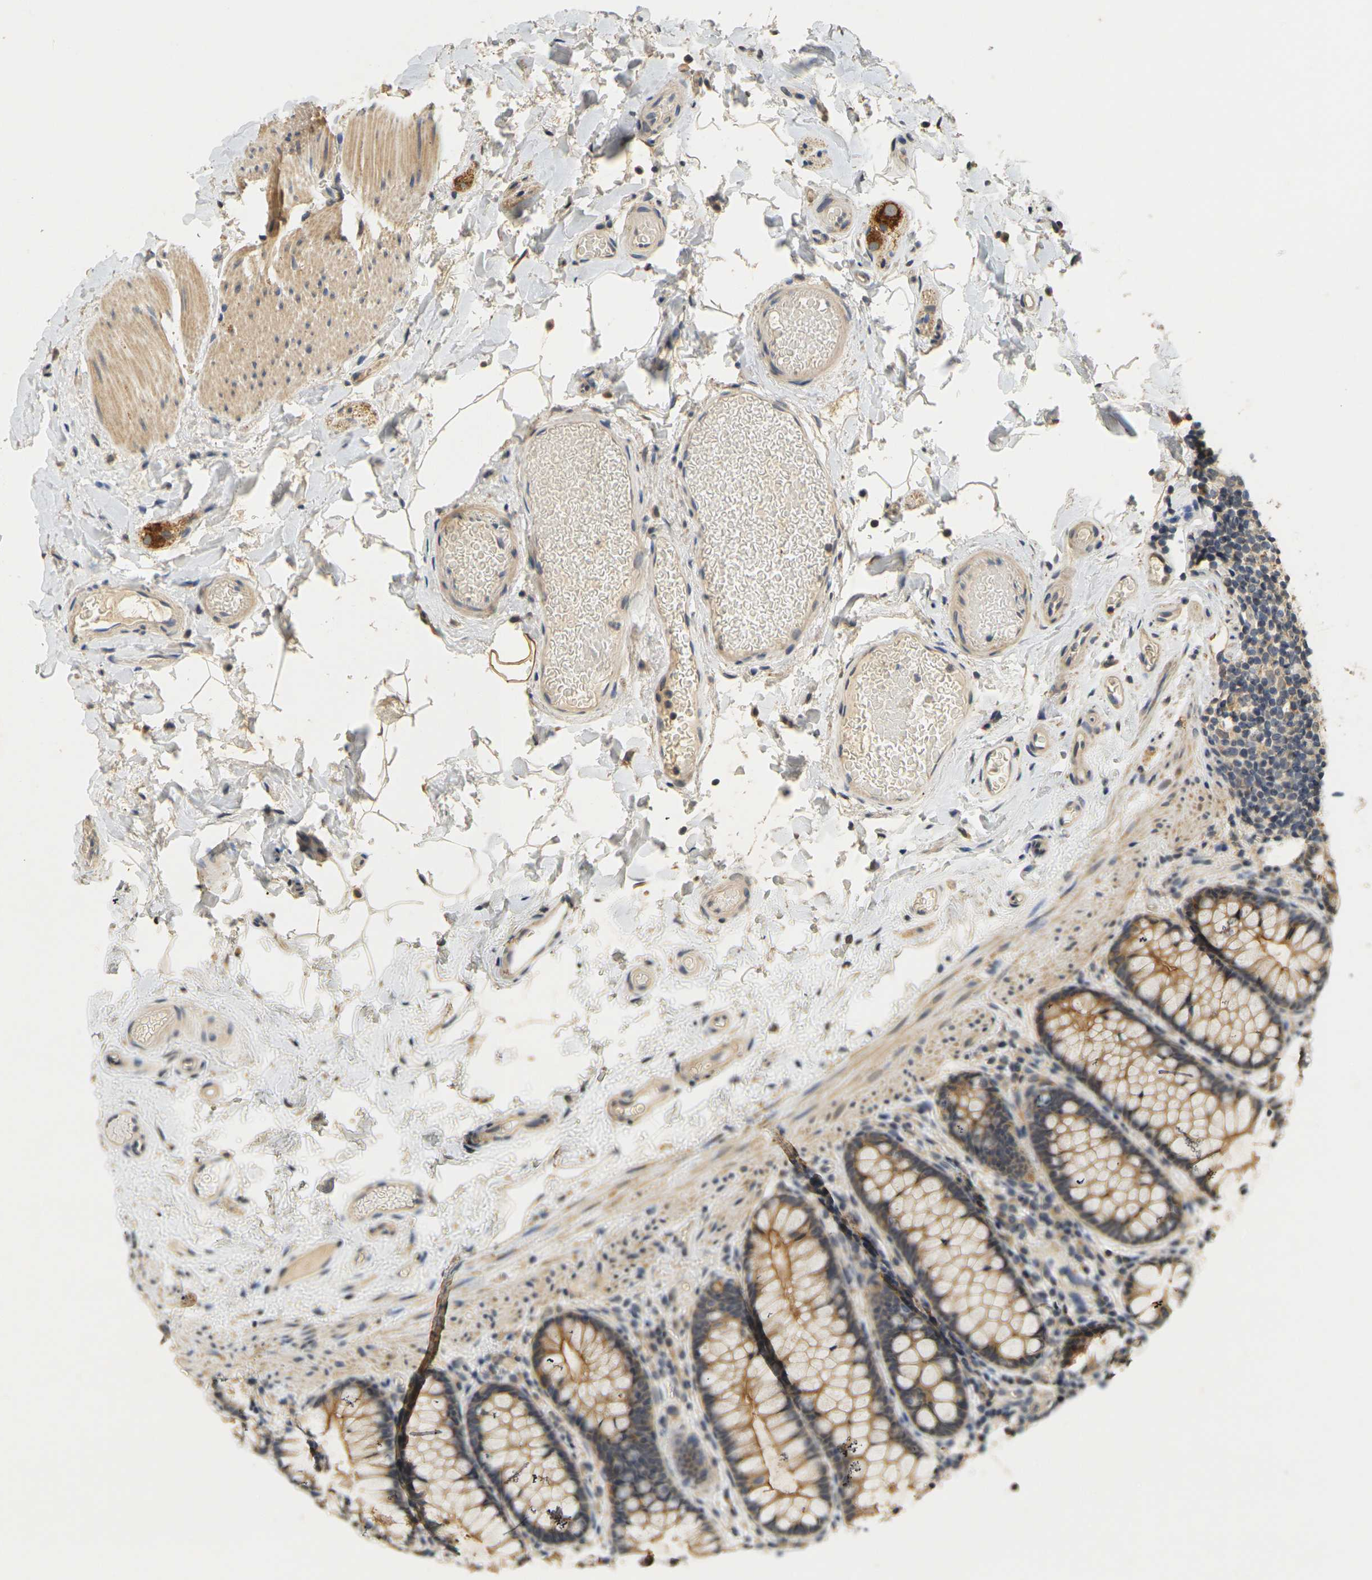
{"staining": {"intensity": "weak", "quantity": ">75%", "location": "cytoplasmic/membranous"}, "tissue": "colon", "cell_type": "Endothelial cells", "image_type": "normal", "snomed": [{"axis": "morphology", "description": "Normal tissue, NOS"}, {"axis": "topography", "description": "Colon"}], "caption": "Colon stained with IHC shows weak cytoplasmic/membranous staining in approximately >75% of endothelial cells. Immunohistochemistry stains the protein in brown and the nuclei are stained blue.", "gene": "GDAP1", "patient": {"sex": "female", "age": 80}}